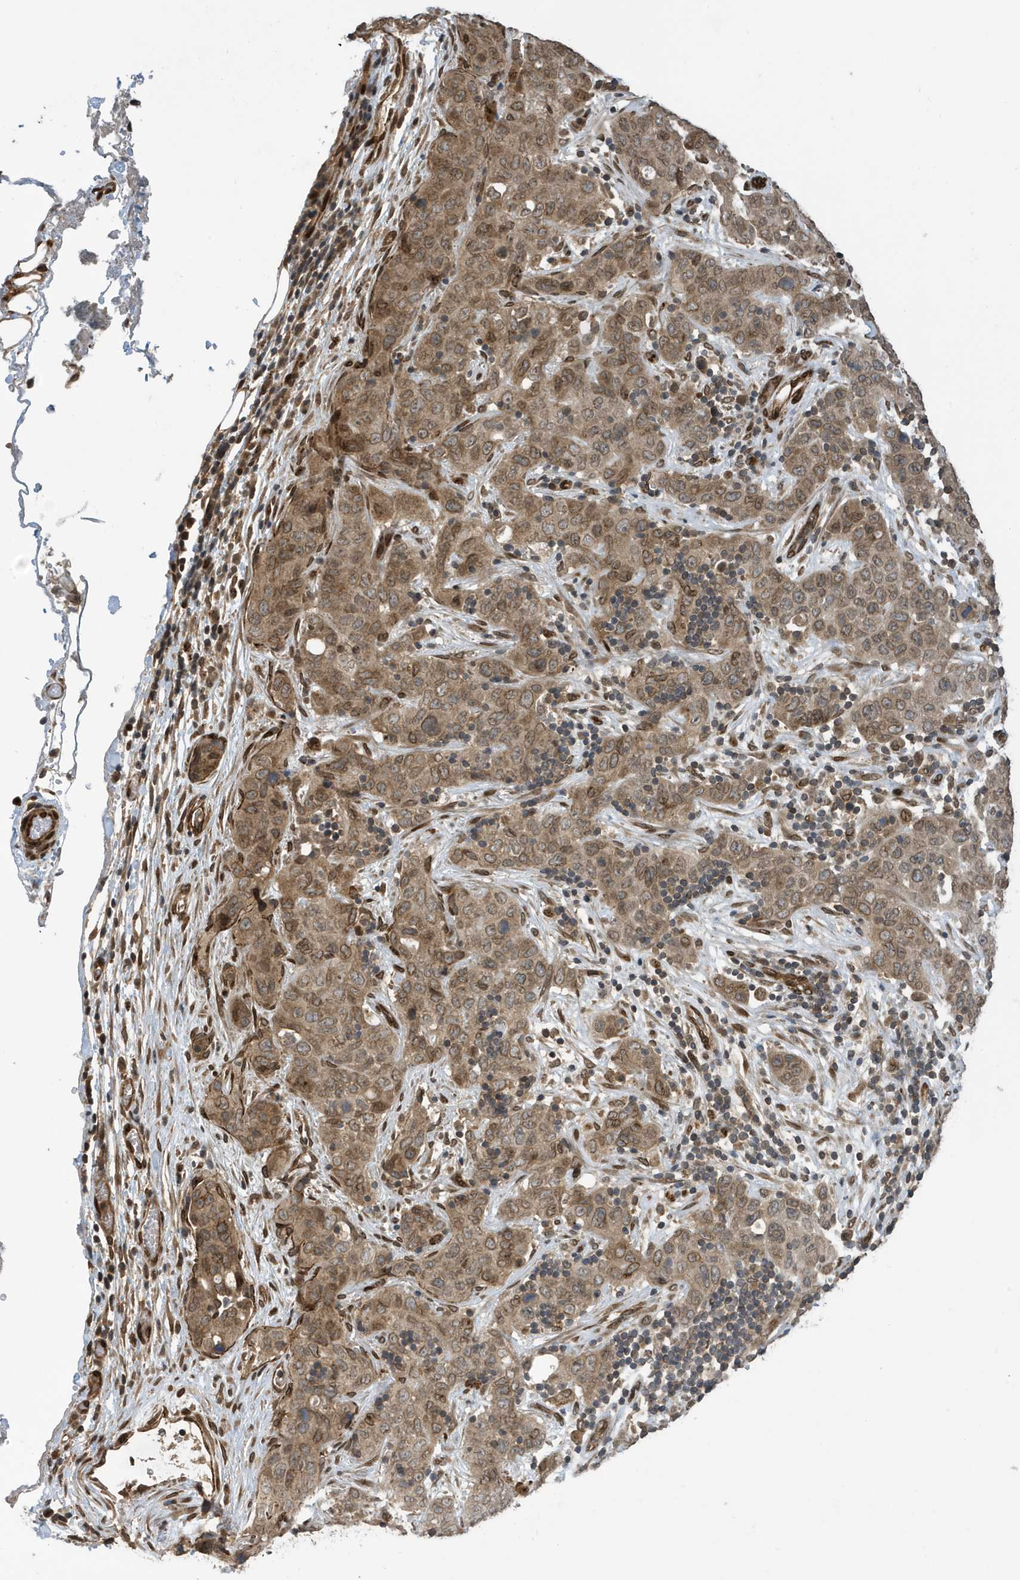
{"staining": {"intensity": "moderate", "quantity": ">75%", "location": "cytoplasmic/membranous,nuclear"}, "tissue": "stomach cancer", "cell_type": "Tumor cells", "image_type": "cancer", "snomed": [{"axis": "morphology", "description": "Normal tissue, NOS"}, {"axis": "morphology", "description": "Adenocarcinoma, NOS"}, {"axis": "topography", "description": "Lymph node"}, {"axis": "topography", "description": "Stomach"}], "caption": "The photomicrograph reveals staining of adenocarcinoma (stomach), revealing moderate cytoplasmic/membranous and nuclear protein staining (brown color) within tumor cells. (Brightfield microscopy of DAB IHC at high magnification).", "gene": "DUSP18", "patient": {"sex": "male", "age": 48}}